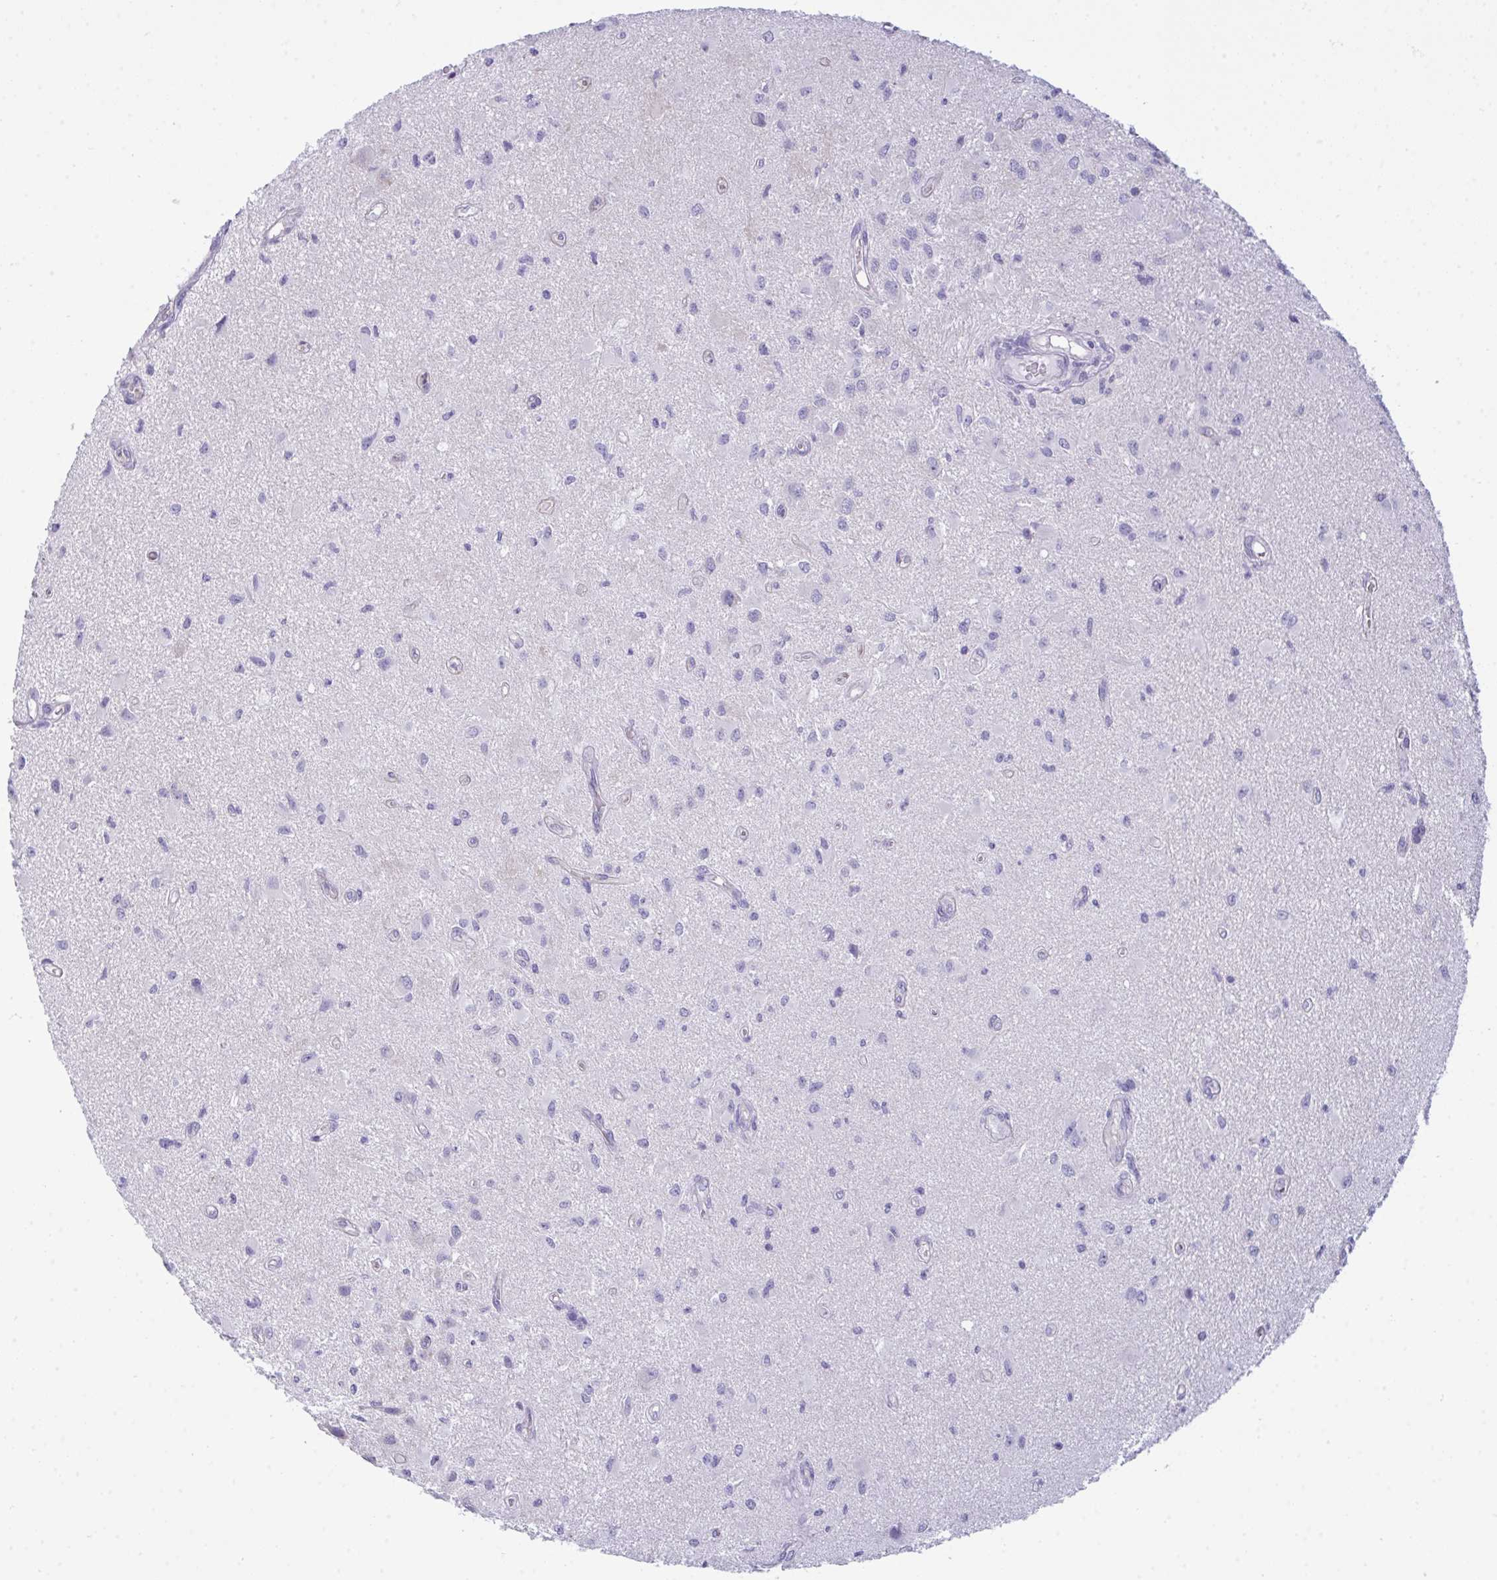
{"staining": {"intensity": "negative", "quantity": "none", "location": "none"}, "tissue": "glioma", "cell_type": "Tumor cells", "image_type": "cancer", "snomed": [{"axis": "morphology", "description": "Glioma, malignant, High grade"}, {"axis": "topography", "description": "Brain"}], "caption": "Immunohistochemistry of human high-grade glioma (malignant) displays no staining in tumor cells.", "gene": "MYH10", "patient": {"sex": "male", "age": 67}}